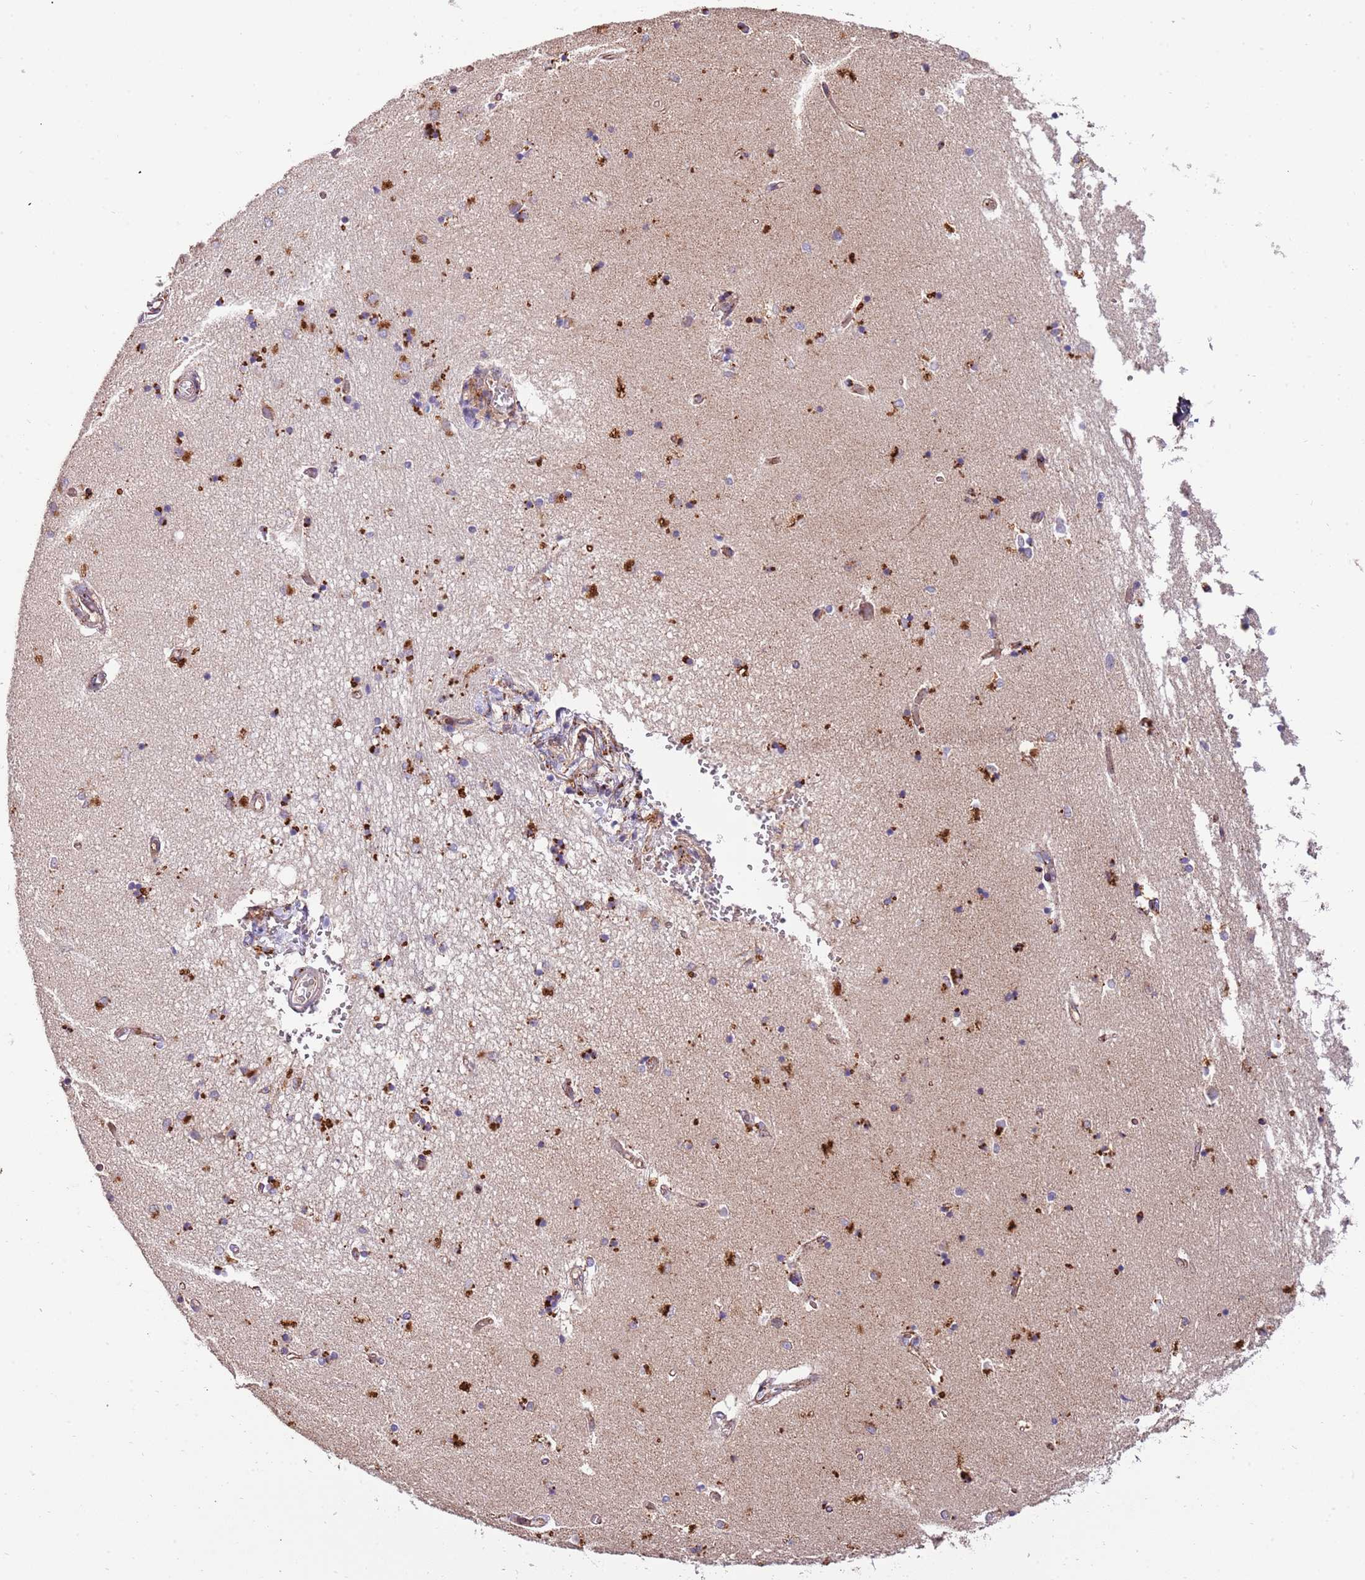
{"staining": {"intensity": "negative", "quantity": "none", "location": "none"}, "tissue": "hippocampus", "cell_type": "Glial cells", "image_type": "normal", "snomed": [{"axis": "morphology", "description": "Normal tissue, NOS"}, {"axis": "topography", "description": "Hippocampus"}], "caption": "Immunohistochemistry (IHC) of normal human hippocampus exhibits no positivity in glial cells.", "gene": "DOCK6", "patient": {"sex": "male", "age": 45}}